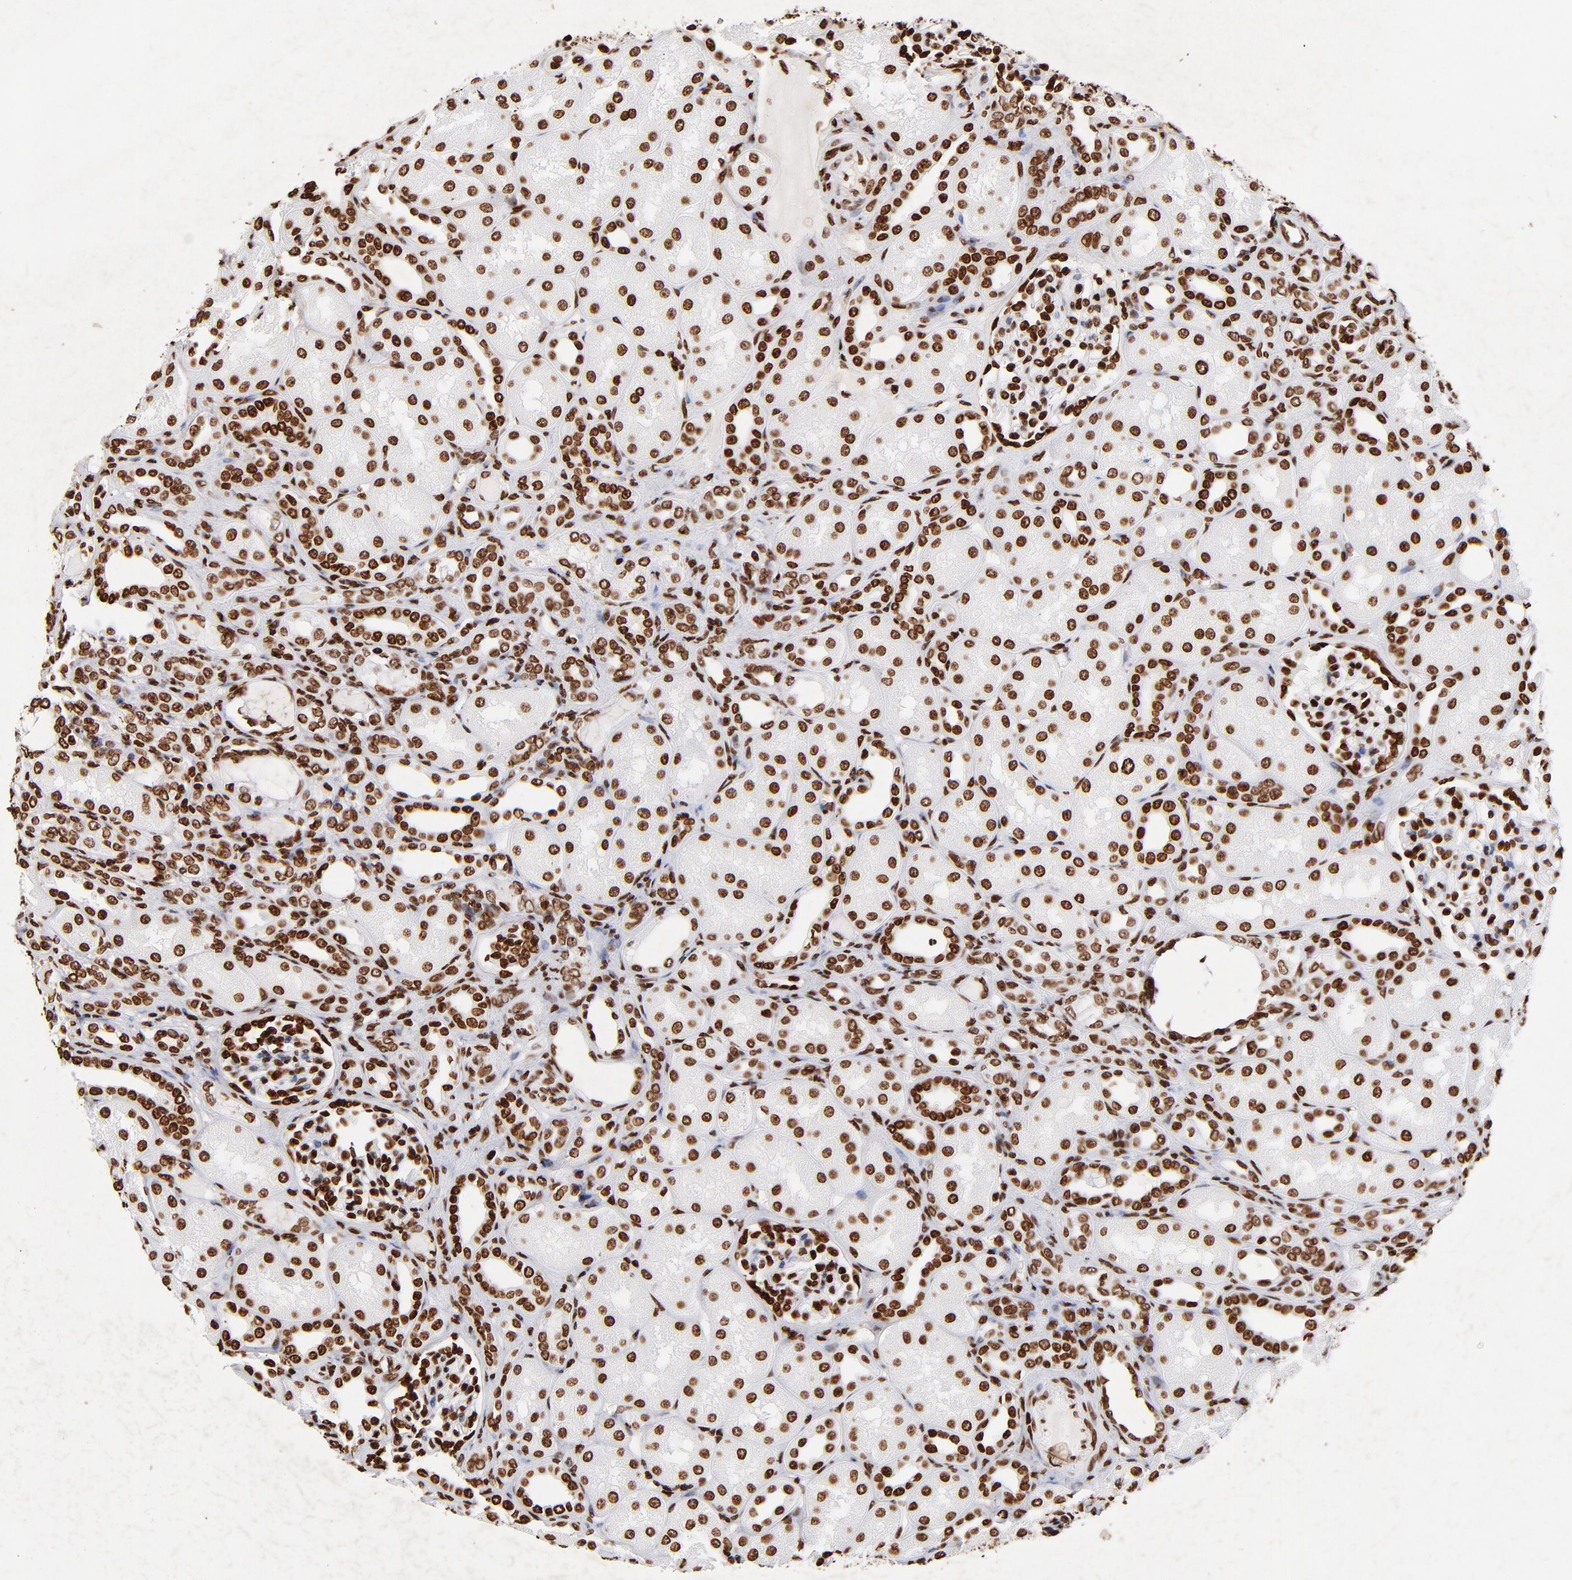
{"staining": {"intensity": "strong", "quantity": ">75%", "location": "nuclear"}, "tissue": "kidney", "cell_type": "Cells in glomeruli", "image_type": "normal", "snomed": [{"axis": "morphology", "description": "Normal tissue, NOS"}, {"axis": "topography", "description": "Kidney"}], "caption": "Approximately >75% of cells in glomeruli in benign human kidney display strong nuclear protein expression as visualized by brown immunohistochemical staining.", "gene": "FBH1", "patient": {"sex": "male", "age": 7}}